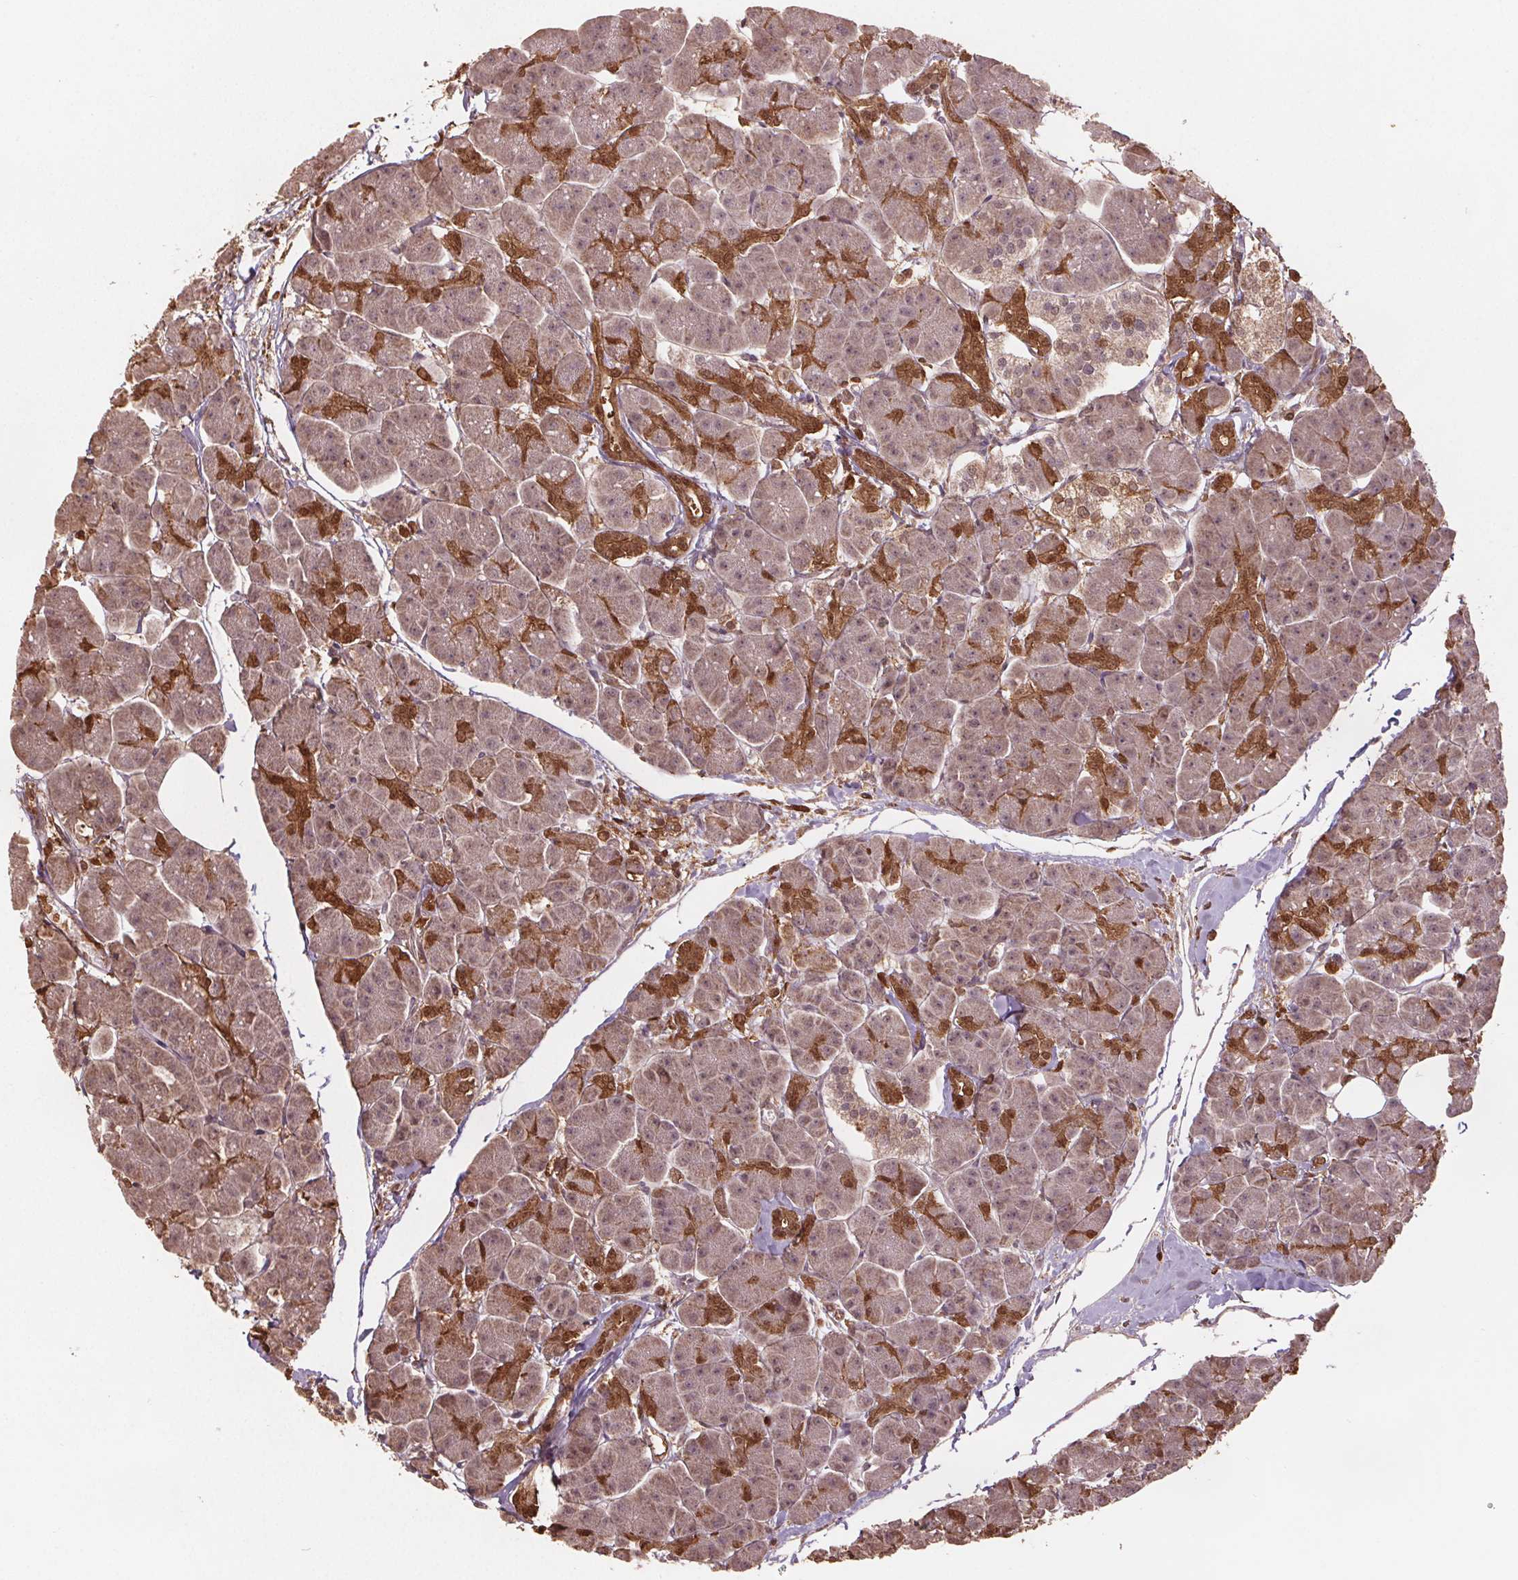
{"staining": {"intensity": "strong", "quantity": "25%-75%", "location": "cytoplasmic/membranous"}, "tissue": "pancreas", "cell_type": "Exocrine glandular cells", "image_type": "normal", "snomed": [{"axis": "morphology", "description": "Normal tissue, NOS"}, {"axis": "topography", "description": "Adipose tissue"}, {"axis": "topography", "description": "Pancreas"}, {"axis": "topography", "description": "Peripheral nerve tissue"}], "caption": "This is an image of immunohistochemistry staining of benign pancreas, which shows strong staining in the cytoplasmic/membranous of exocrine glandular cells.", "gene": "ENO1", "patient": {"sex": "female", "age": 58}}